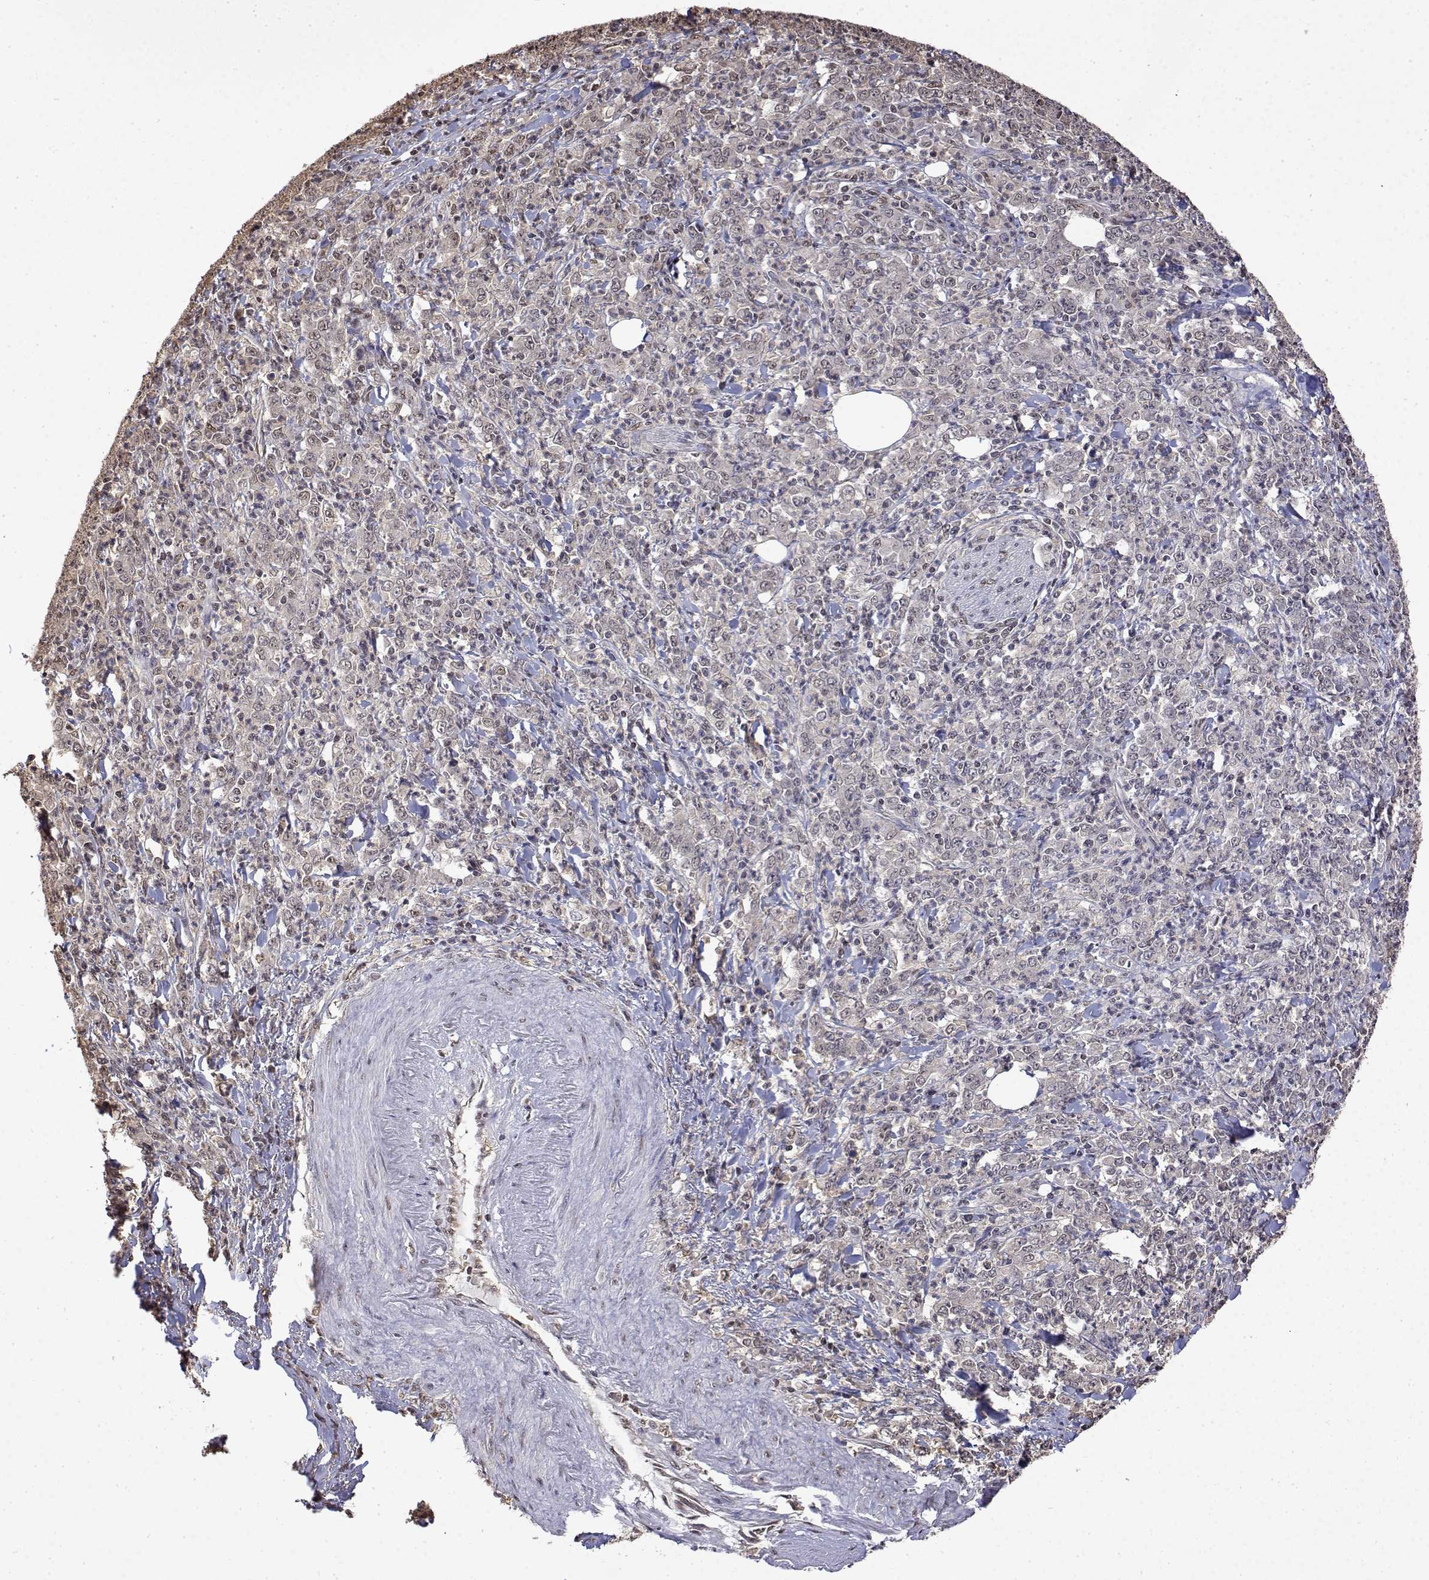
{"staining": {"intensity": "weak", "quantity": ">75%", "location": "nuclear"}, "tissue": "stomach cancer", "cell_type": "Tumor cells", "image_type": "cancer", "snomed": [{"axis": "morphology", "description": "Adenocarcinoma, NOS"}, {"axis": "topography", "description": "Stomach, lower"}], "caption": "Immunohistochemistry (IHC) (DAB (3,3'-diaminobenzidine)) staining of human stomach cancer (adenocarcinoma) reveals weak nuclear protein positivity in about >75% of tumor cells.", "gene": "TPI1", "patient": {"sex": "female", "age": 71}}